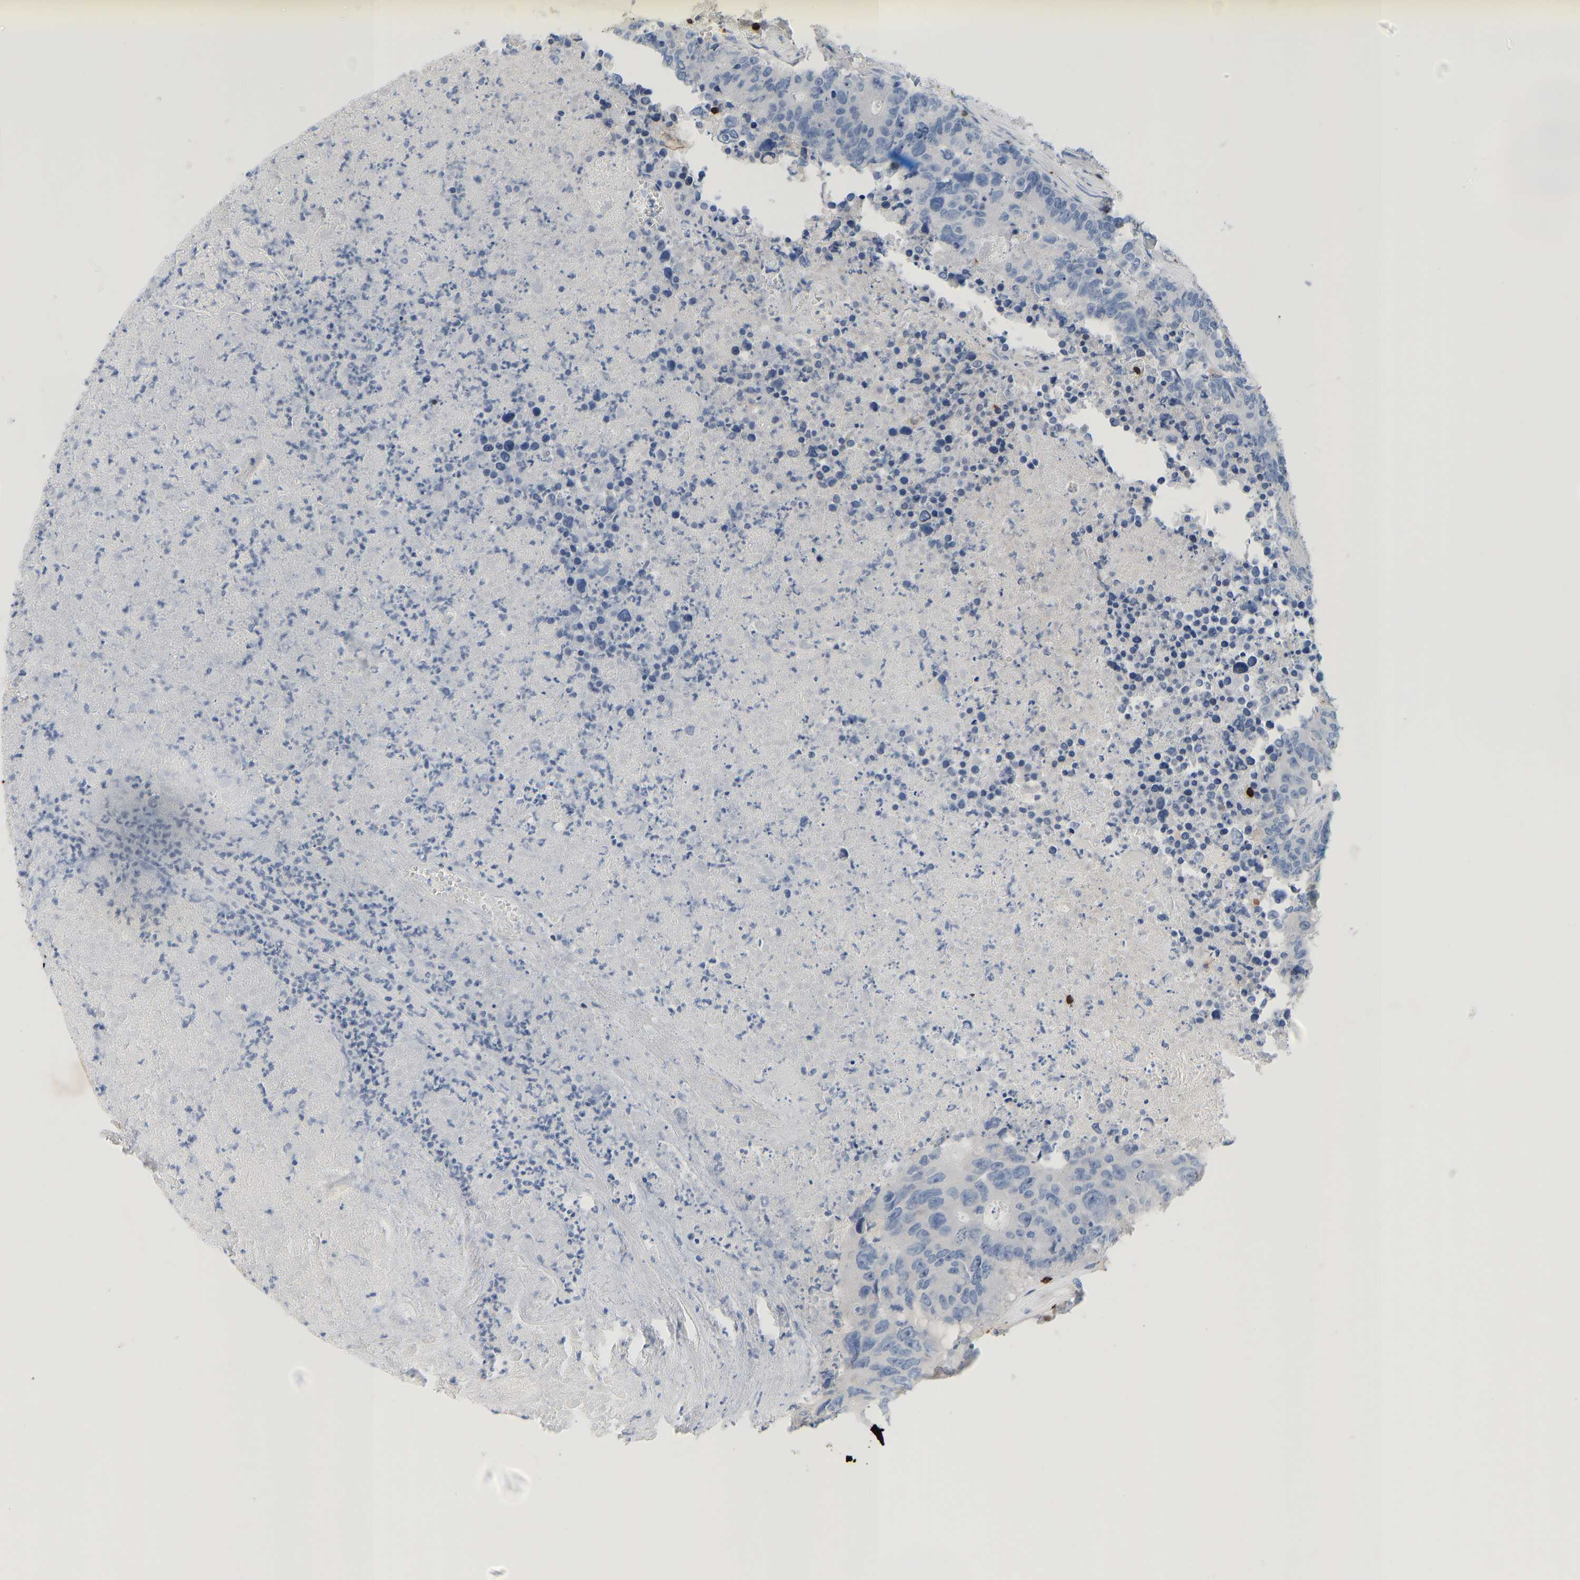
{"staining": {"intensity": "negative", "quantity": "none", "location": "none"}, "tissue": "colorectal cancer", "cell_type": "Tumor cells", "image_type": "cancer", "snomed": [{"axis": "morphology", "description": "Adenocarcinoma, NOS"}, {"axis": "topography", "description": "Colon"}], "caption": "Tumor cells show no significant protein expression in colorectal cancer (adenocarcinoma).", "gene": "EVL", "patient": {"sex": "male", "age": 87}}